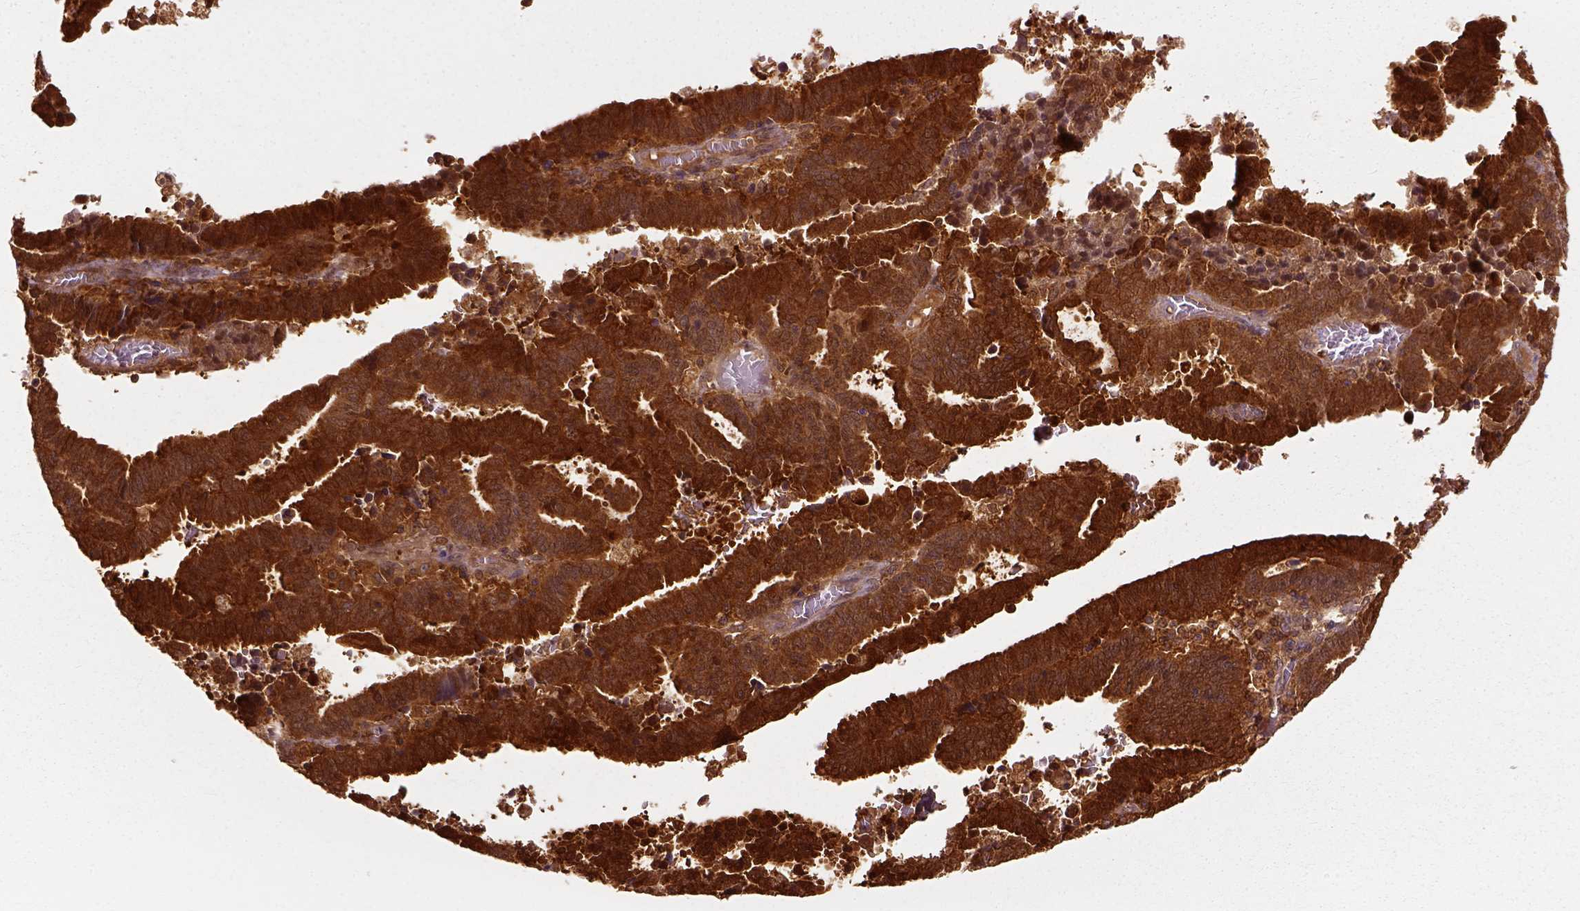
{"staining": {"intensity": "strong", "quantity": ">75%", "location": "cytoplasmic/membranous"}, "tissue": "endometrial cancer", "cell_type": "Tumor cells", "image_type": "cancer", "snomed": [{"axis": "morphology", "description": "Adenocarcinoma, NOS"}, {"axis": "topography", "description": "Uterus"}], "caption": "Immunohistochemical staining of endometrial cancer (adenocarcinoma) displays strong cytoplasmic/membranous protein expression in approximately >75% of tumor cells. (Brightfield microscopy of DAB IHC at high magnification).", "gene": "GPI", "patient": {"sex": "female", "age": 83}}